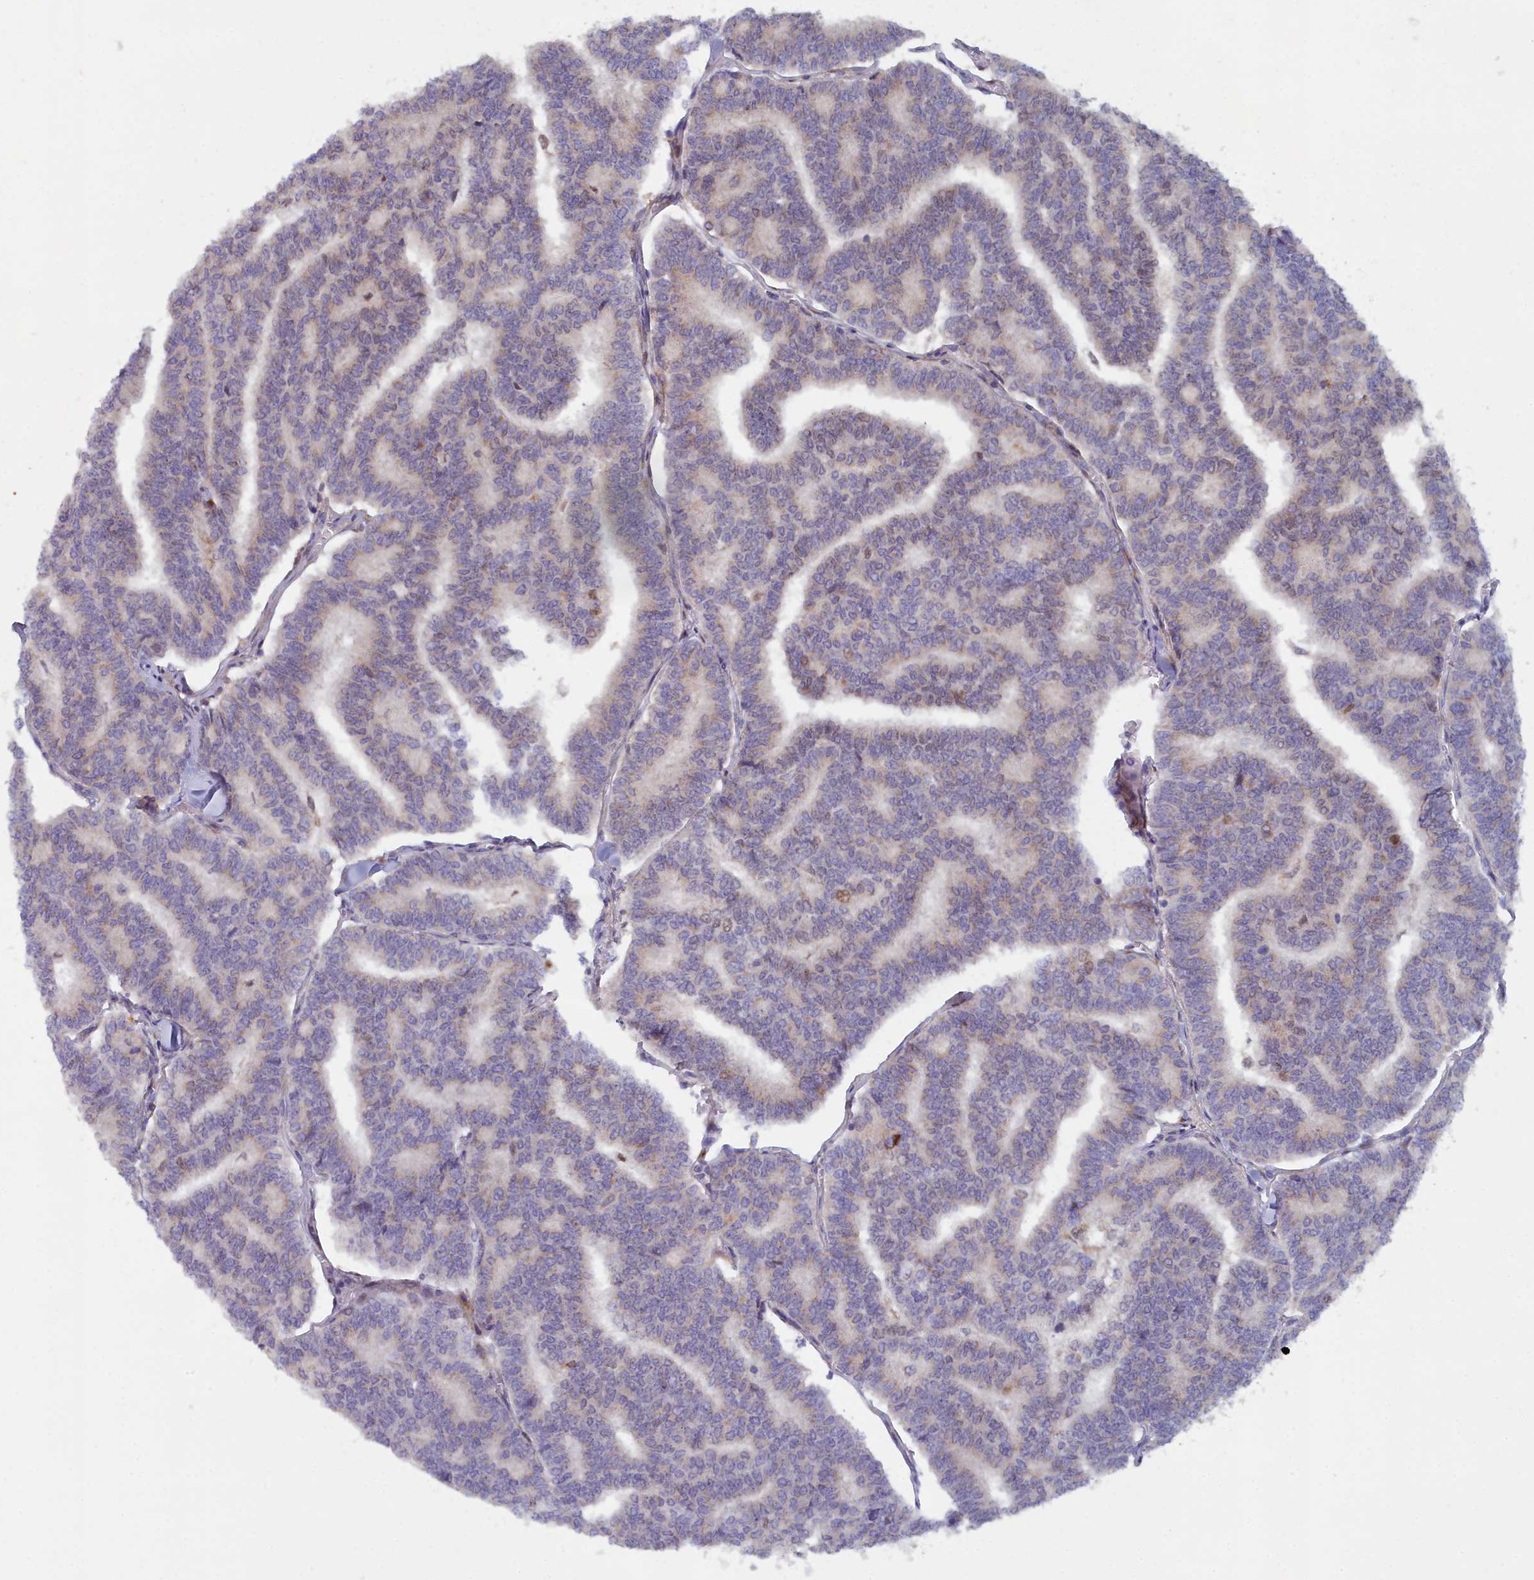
{"staining": {"intensity": "moderate", "quantity": "<25%", "location": "nuclear"}, "tissue": "thyroid cancer", "cell_type": "Tumor cells", "image_type": "cancer", "snomed": [{"axis": "morphology", "description": "Papillary adenocarcinoma, NOS"}, {"axis": "topography", "description": "Thyroid gland"}], "caption": "Tumor cells display low levels of moderate nuclear positivity in about <25% of cells in human thyroid cancer.", "gene": "B9D2", "patient": {"sex": "female", "age": 35}}